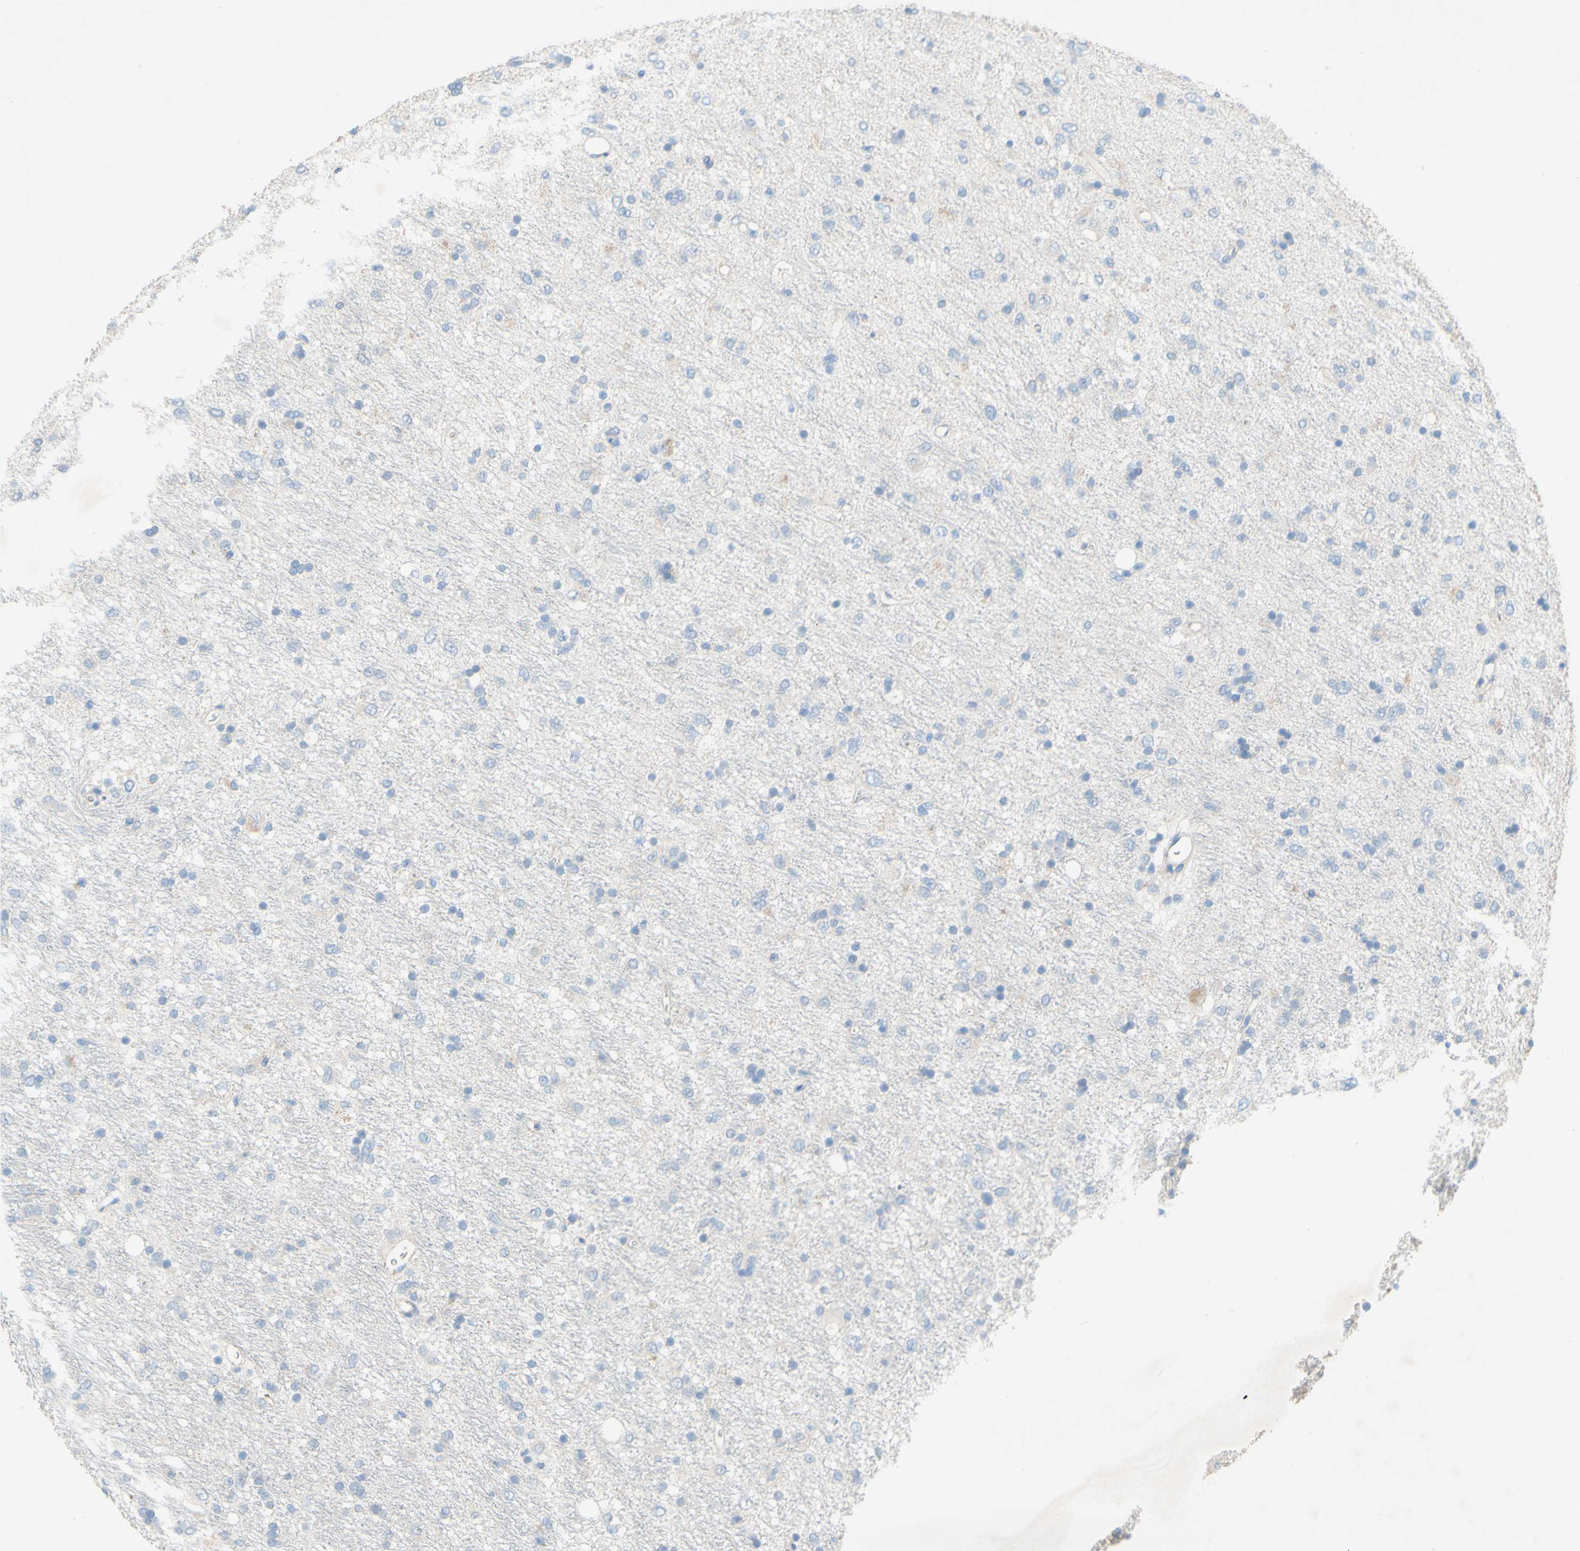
{"staining": {"intensity": "negative", "quantity": "none", "location": "none"}, "tissue": "glioma", "cell_type": "Tumor cells", "image_type": "cancer", "snomed": [{"axis": "morphology", "description": "Glioma, malignant, Low grade"}, {"axis": "topography", "description": "Brain"}], "caption": "DAB (3,3'-diaminobenzidine) immunohistochemical staining of human malignant glioma (low-grade) displays no significant positivity in tumor cells.", "gene": "ACADL", "patient": {"sex": "male", "age": 77}}